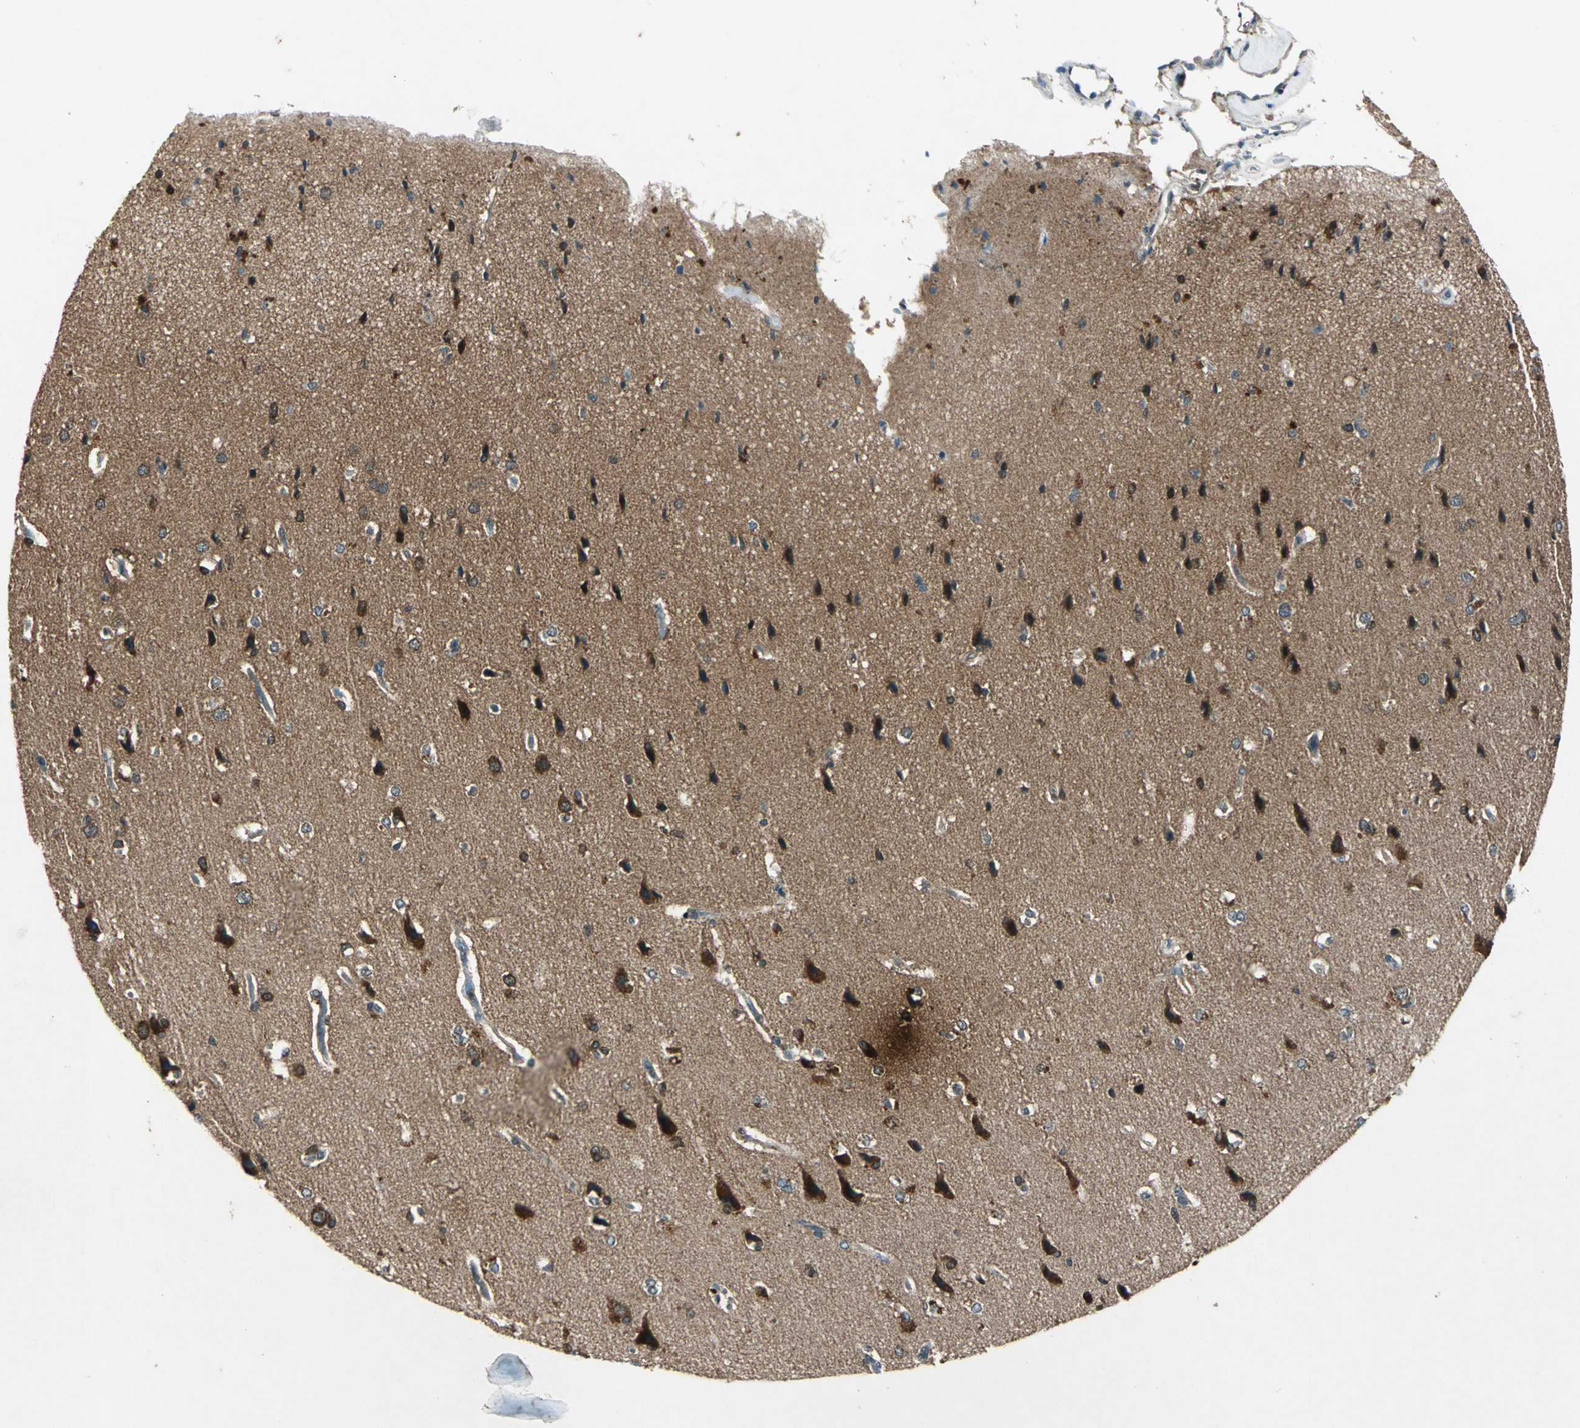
{"staining": {"intensity": "negative", "quantity": "none", "location": "none"}, "tissue": "cerebral cortex", "cell_type": "Endothelial cells", "image_type": "normal", "snomed": [{"axis": "morphology", "description": "Normal tissue, NOS"}, {"axis": "topography", "description": "Cerebral cortex"}], "caption": "A high-resolution image shows immunohistochemistry staining of unremarkable cerebral cortex, which shows no significant expression in endothelial cells. The staining was performed using DAB to visualize the protein expression in brown, while the nuclei were stained in blue with hematoxylin (Magnification: 20x).", "gene": "AHSA1", "patient": {"sex": "male", "age": 62}}